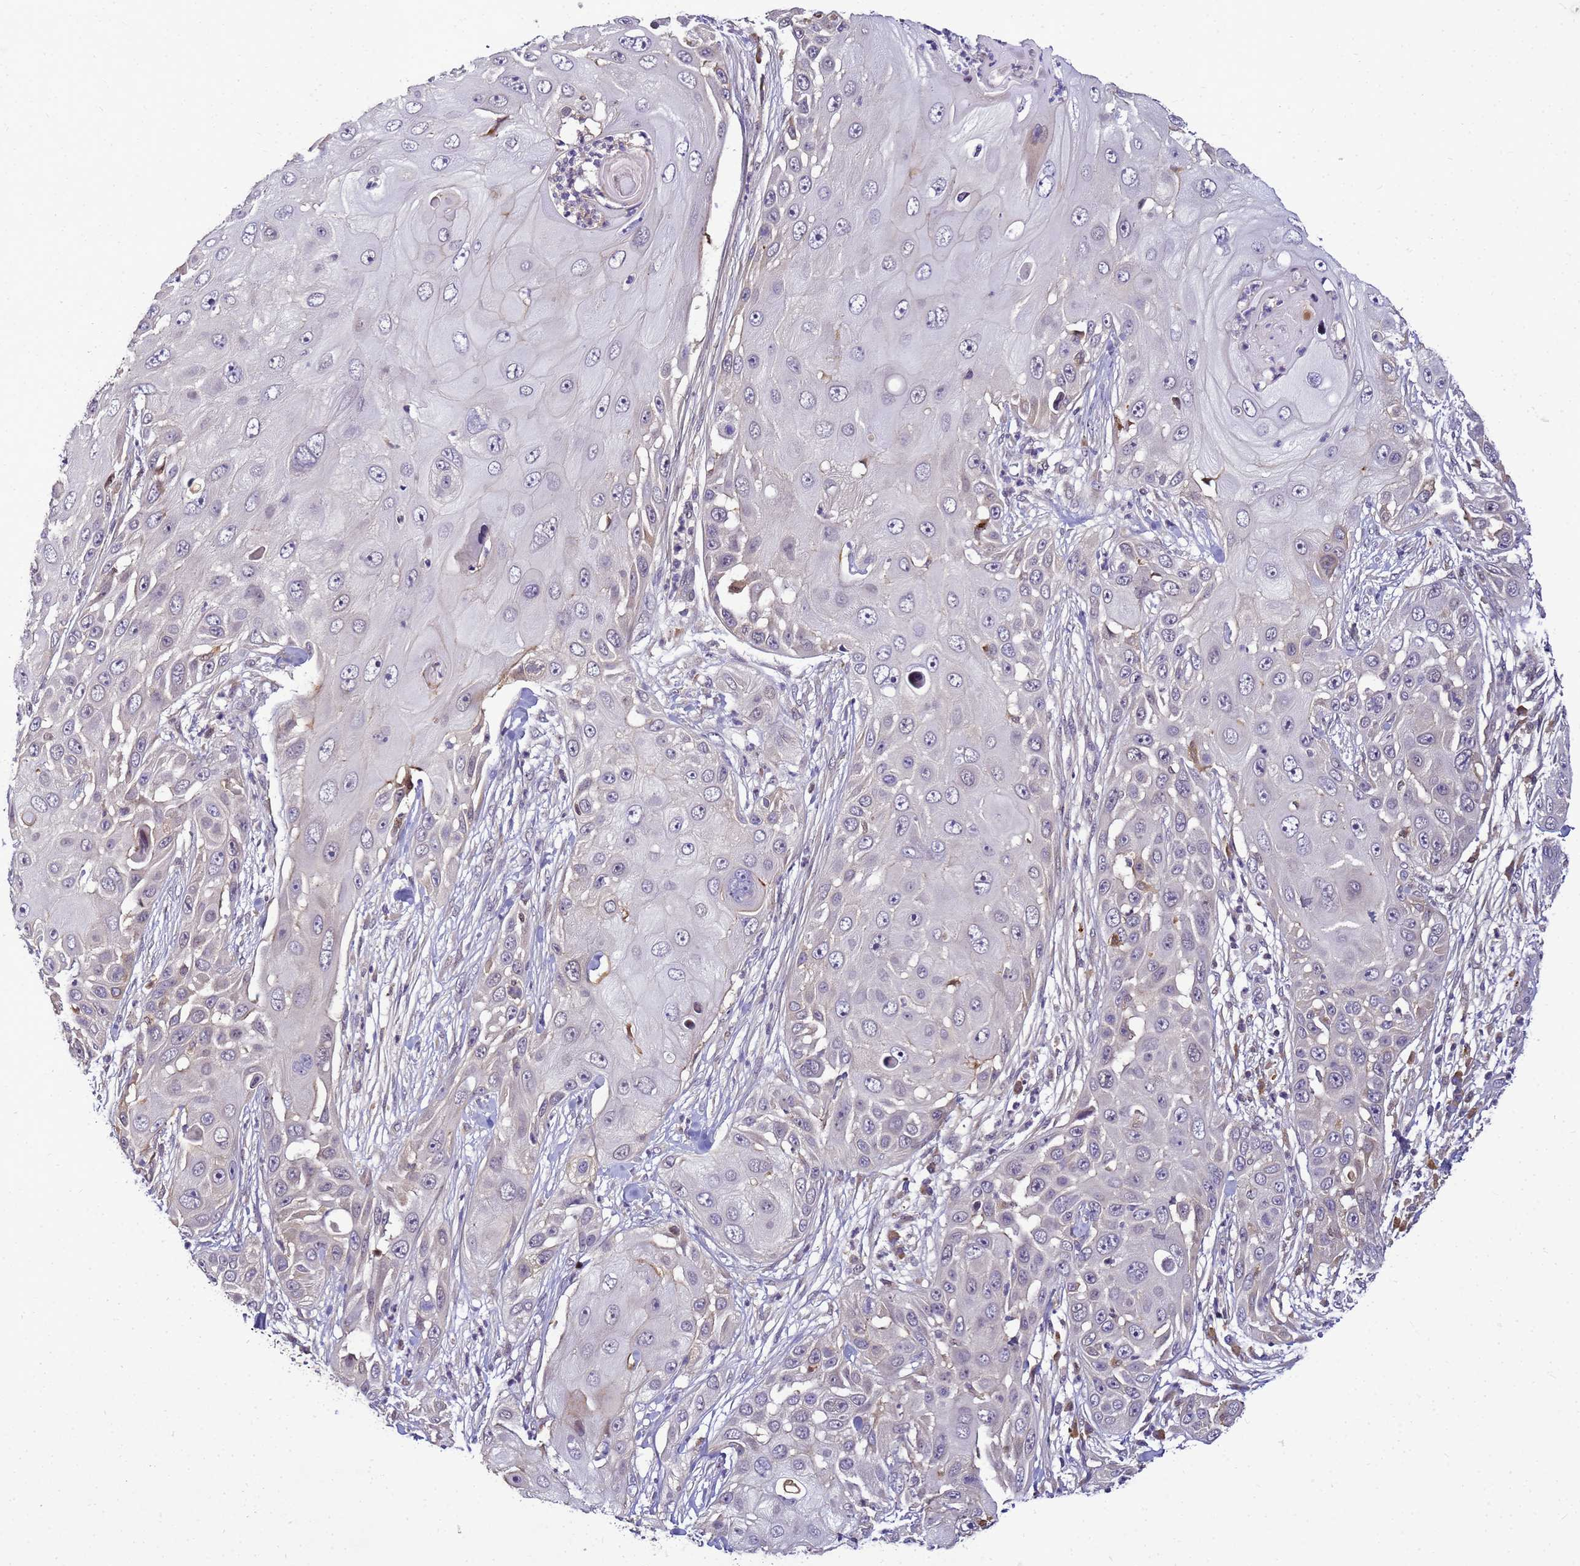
{"staining": {"intensity": "negative", "quantity": "none", "location": "none"}, "tissue": "skin cancer", "cell_type": "Tumor cells", "image_type": "cancer", "snomed": [{"axis": "morphology", "description": "Squamous cell carcinoma, NOS"}, {"axis": "topography", "description": "Skin"}], "caption": "This micrograph is of skin squamous cell carcinoma stained with immunohistochemistry (IHC) to label a protein in brown with the nuclei are counter-stained blue. There is no positivity in tumor cells. Nuclei are stained in blue.", "gene": "TMEM74B", "patient": {"sex": "female", "age": 44}}